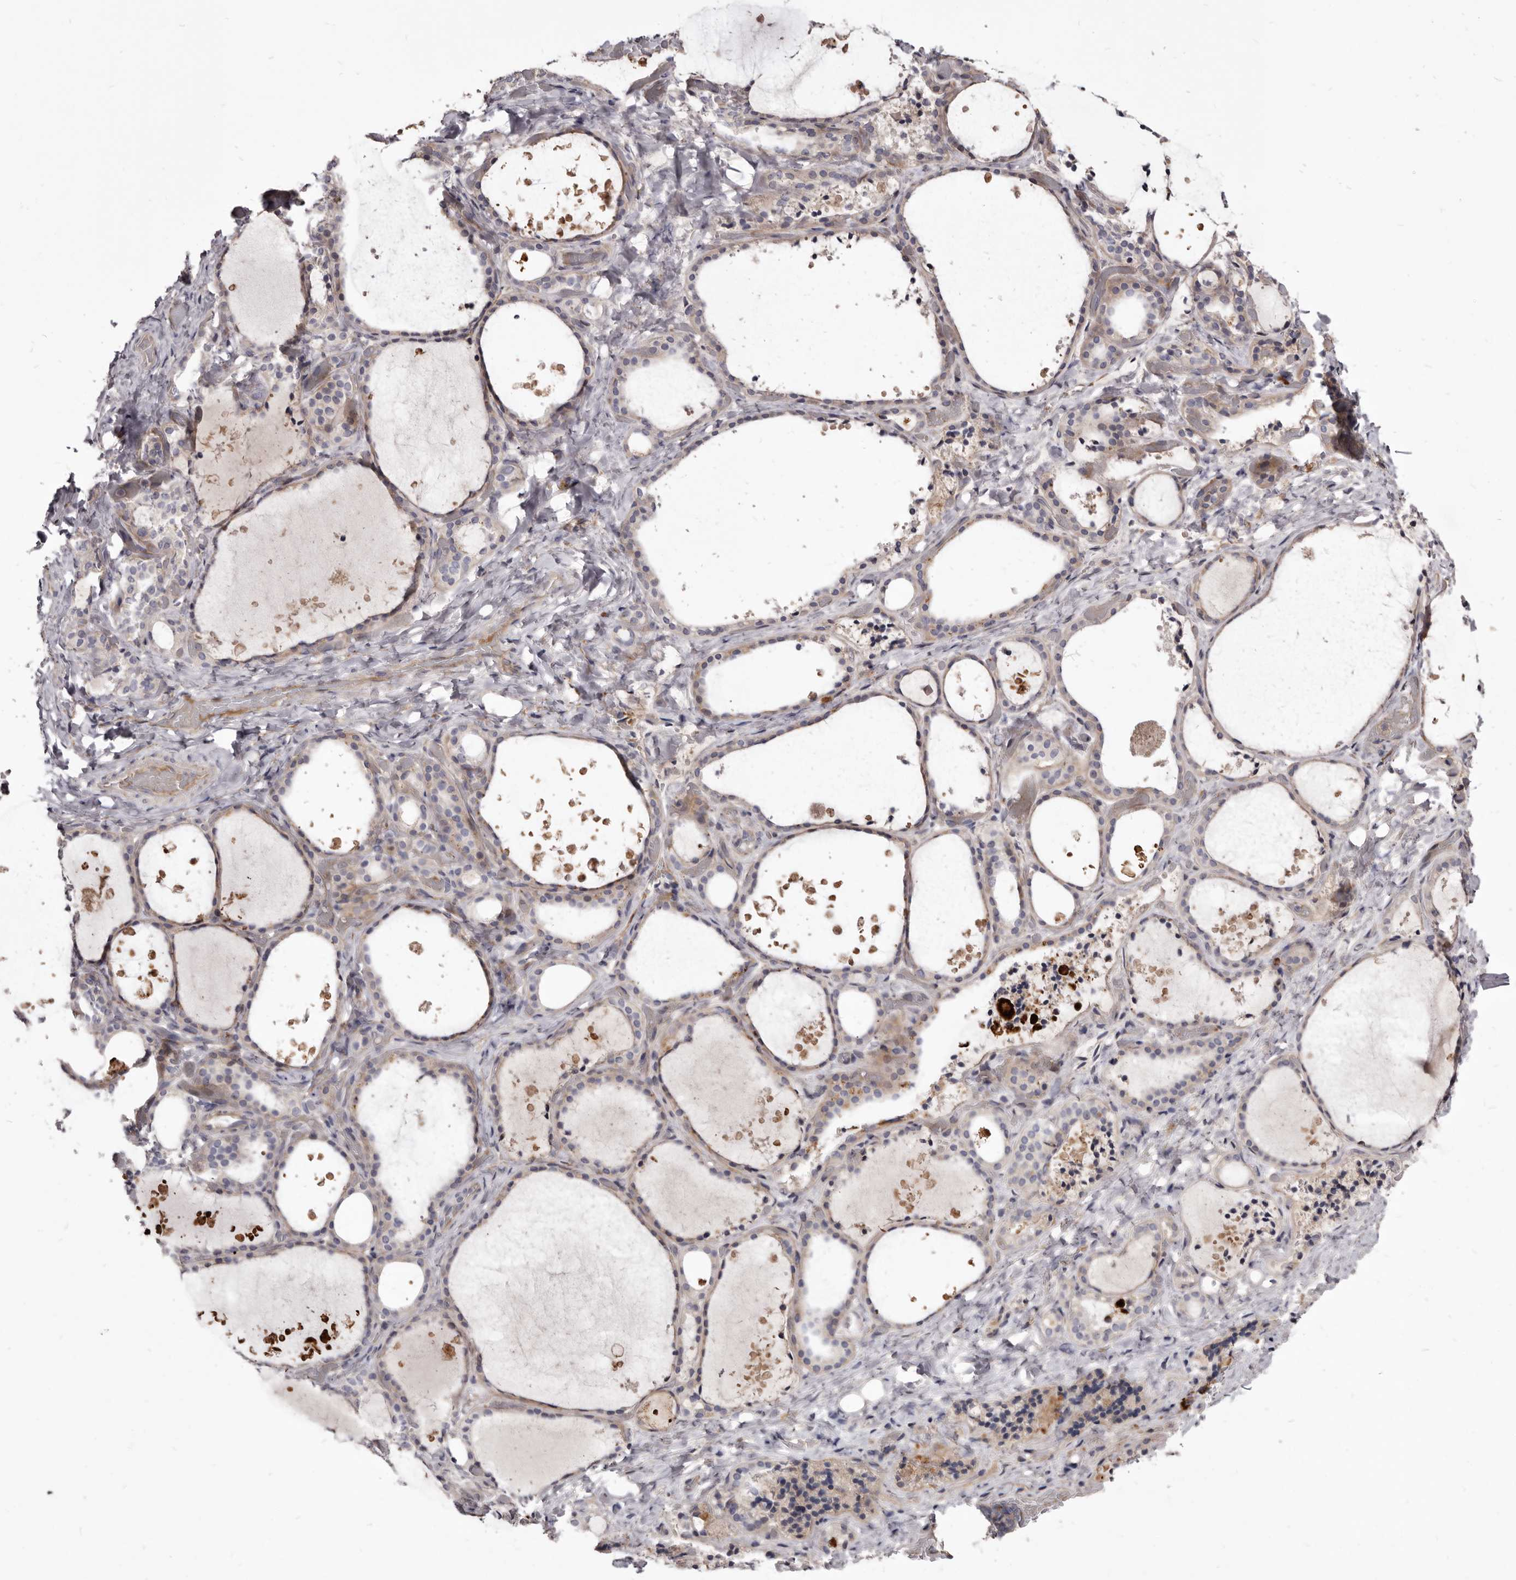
{"staining": {"intensity": "weak", "quantity": ">75%", "location": "cytoplasmic/membranous"}, "tissue": "thyroid gland", "cell_type": "Glandular cells", "image_type": "normal", "snomed": [{"axis": "morphology", "description": "Normal tissue, NOS"}, {"axis": "topography", "description": "Thyroid gland"}], "caption": "Unremarkable thyroid gland was stained to show a protein in brown. There is low levels of weak cytoplasmic/membranous expression in approximately >75% of glandular cells. (IHC, brightfield microscopy, high magnification).", "gene": "FAS", "patient": {"sex": "female", "age": 44}}